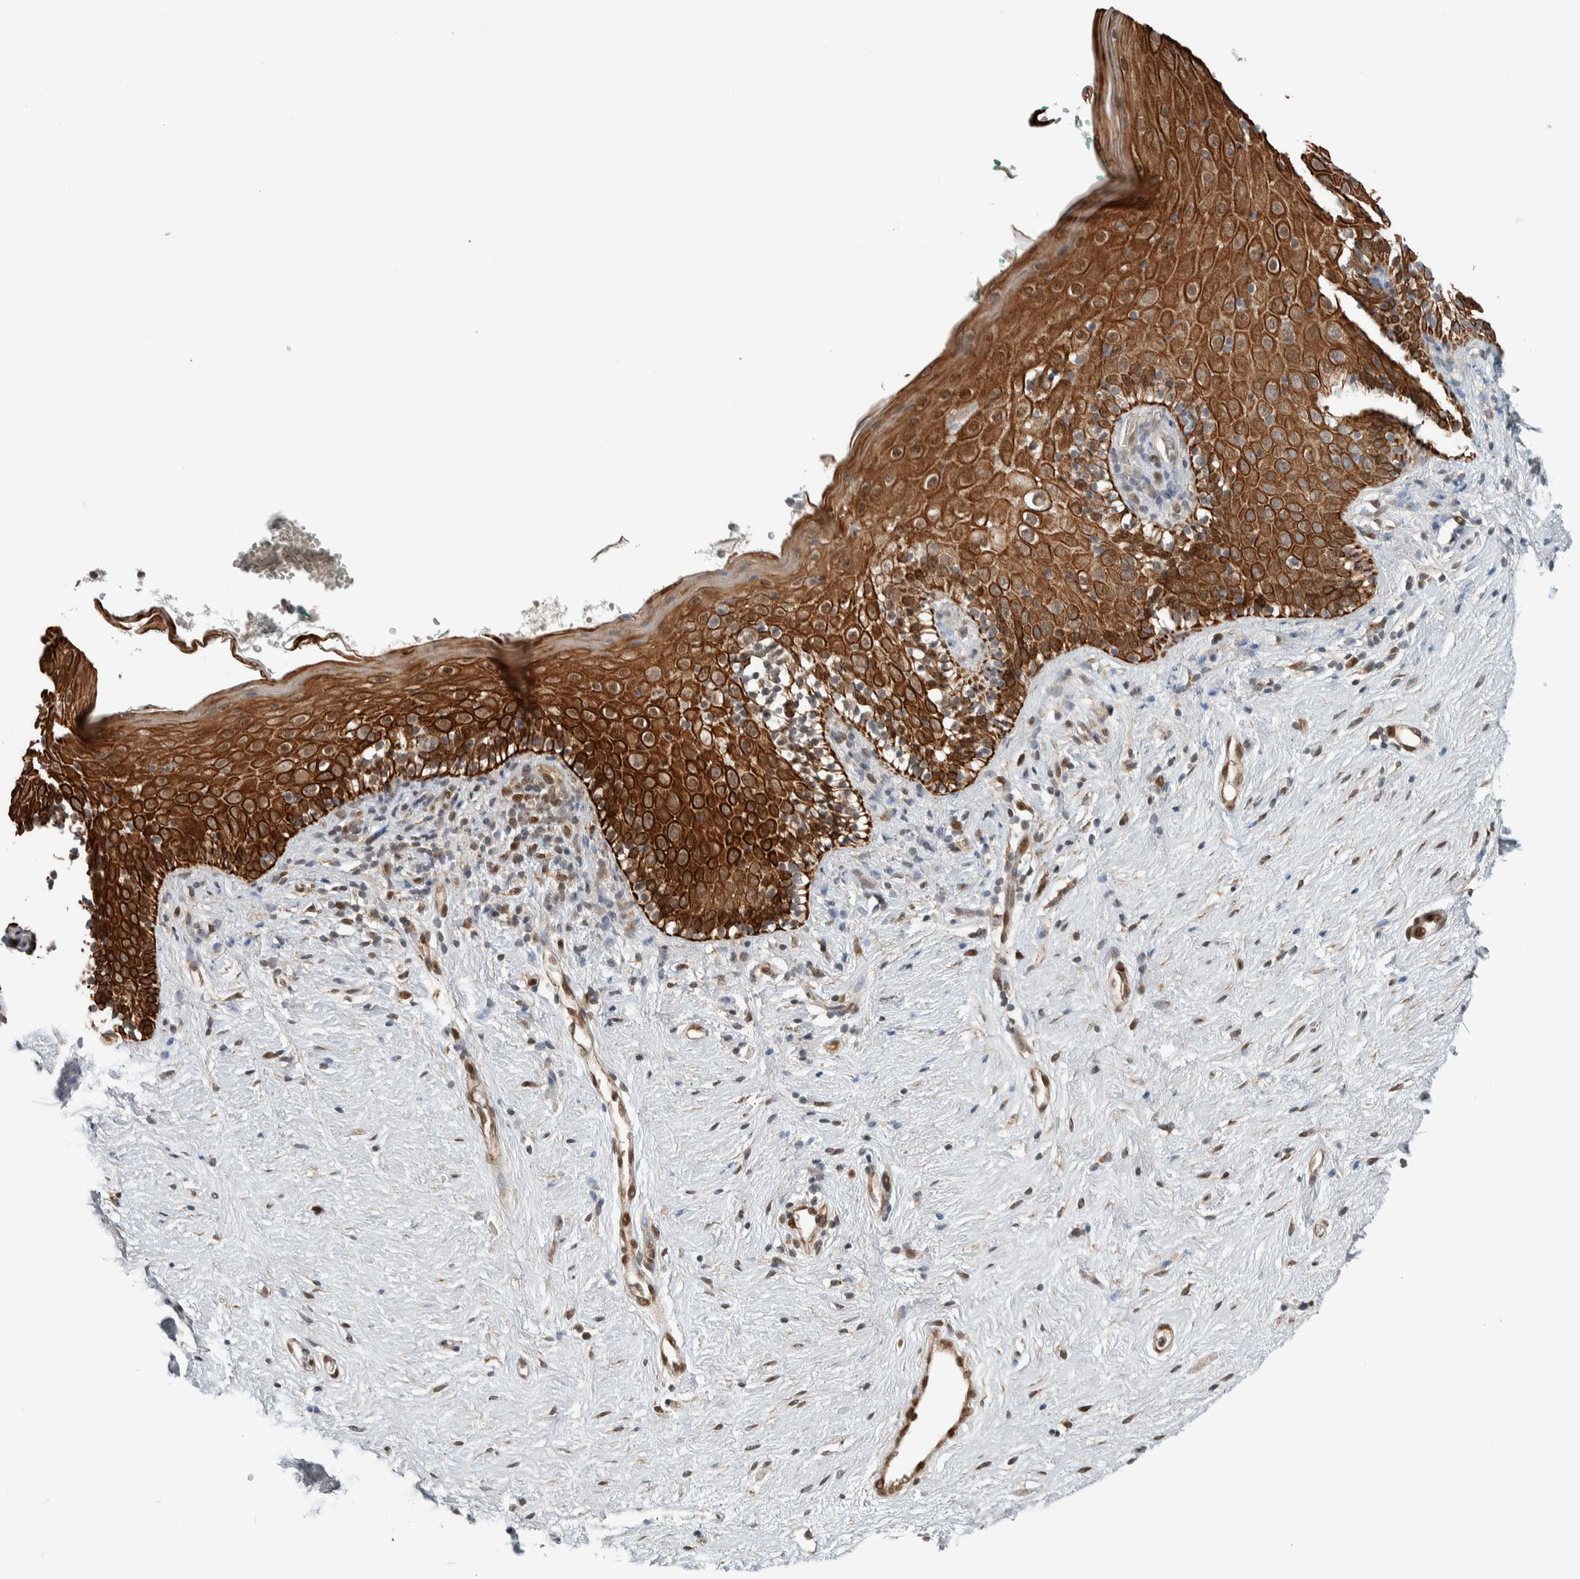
{"staining": {"intensity": "strong", "quantity": ">75%", "location": "cytoplasmic/membranous"}, "tissue": "vagina", "cell_type": "Squamous epithelial cells", "image_type": "normal", "snomed": [{"axis": "morphology", "description": "Normal tissue, NOS"}, {"axis": "topography", "description": "Vagina"}], "caption": "Normal vagina was stained to show a protein in brown. There is high levels of strong cytoplasmic/membranous positivity in approximately >75% of squamous epithelial cells.", "gene": "STXBP4", "patient": {"sex": "female", "age": 44}}